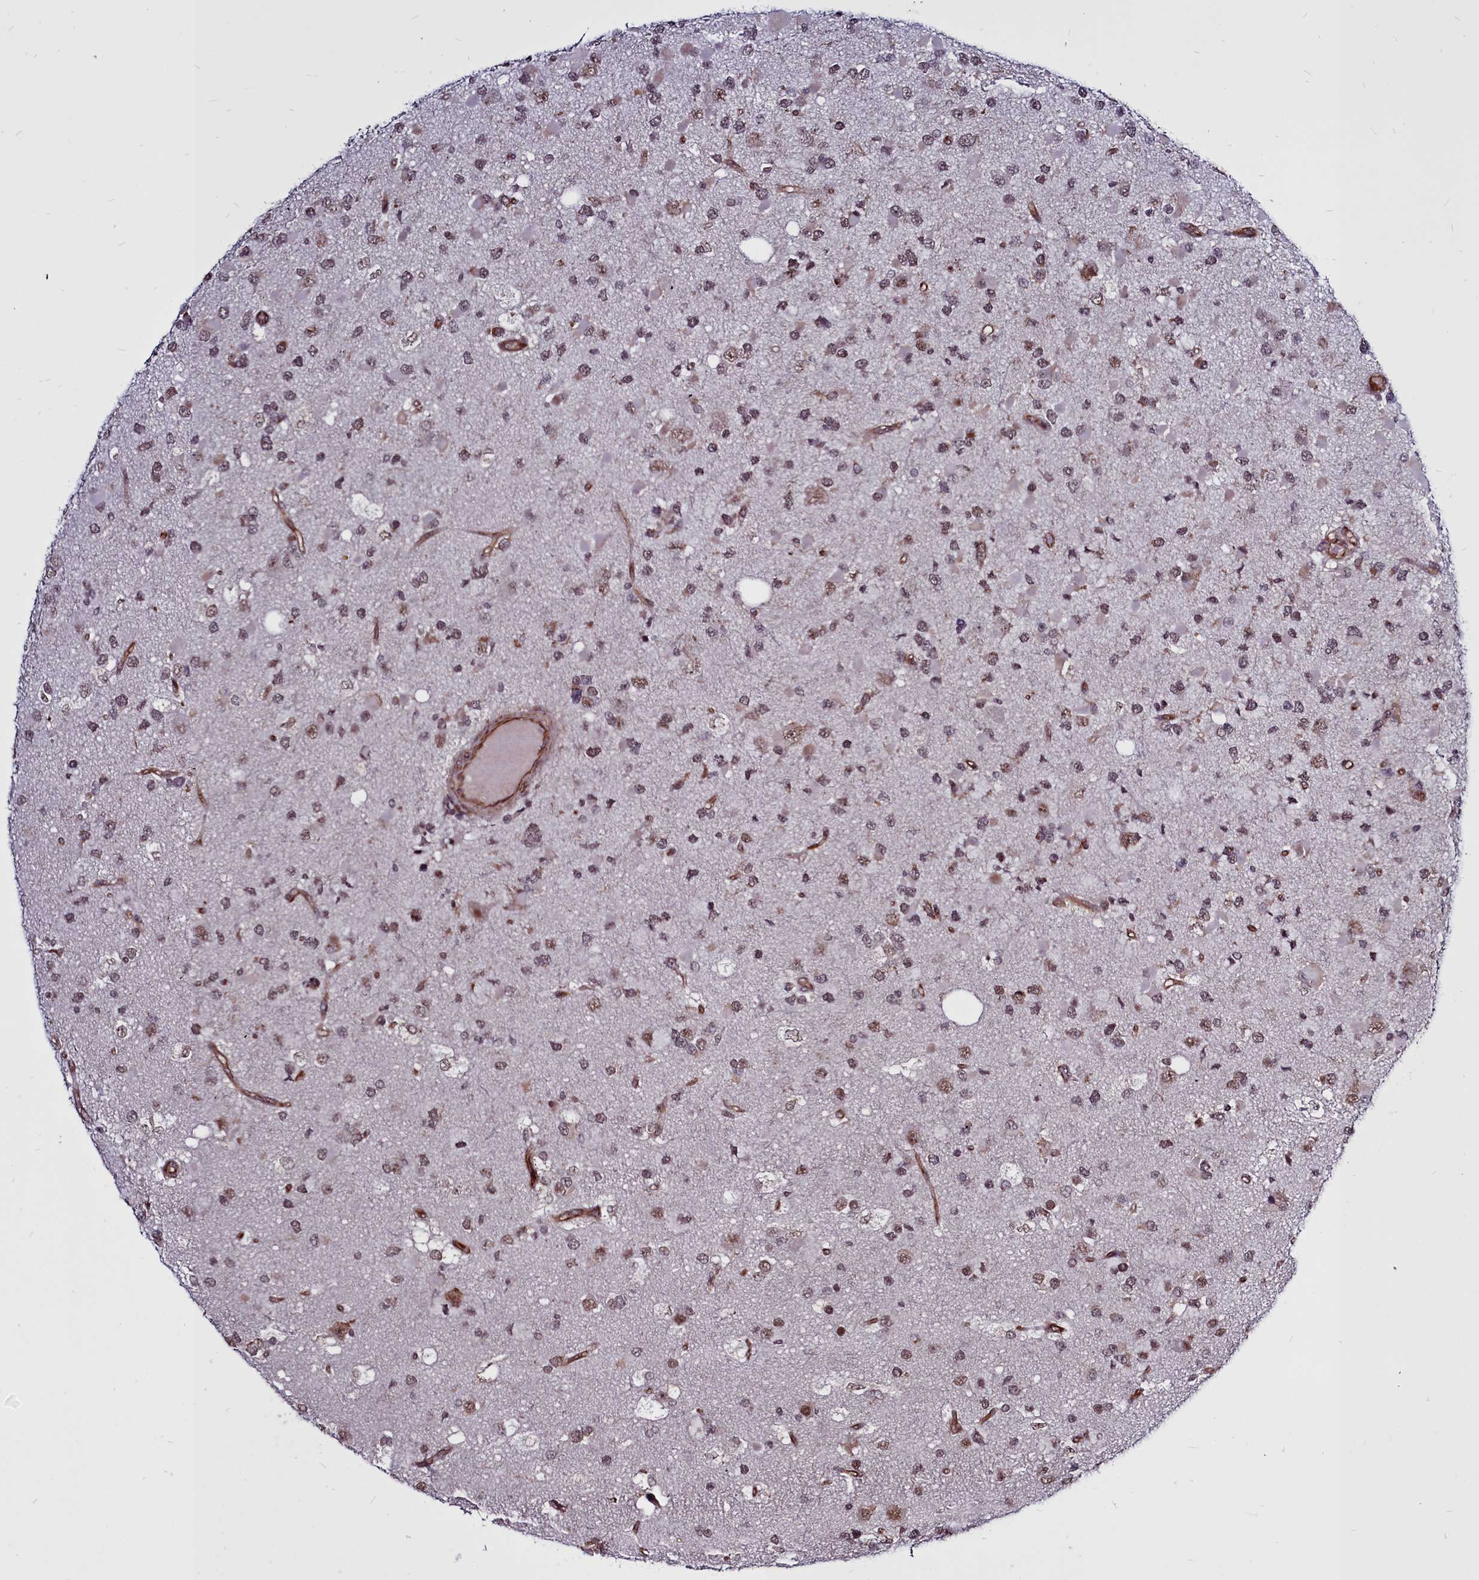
{"staining": {"intensity": "moderate", "quantity": ">75%", "location": "nuclear"}, "tissue": "glioma", "cell_type": "Tumor cells", "image_type": "cancer", "snomed": [{"axis": "morphology", "description": "Glioma, malignant, High grade"}, {"axis": "topography", "description": "Brain"}], "caption": "Immunohistochemistry histopathology image of human malignant glioma (high-grade) stained for a protein (brown), which reveals medium levels of moderate nuclear expression in about >75% of tumor cells.", "gene": "CLK3", "patient": {"sex": "male", "age": 53}}